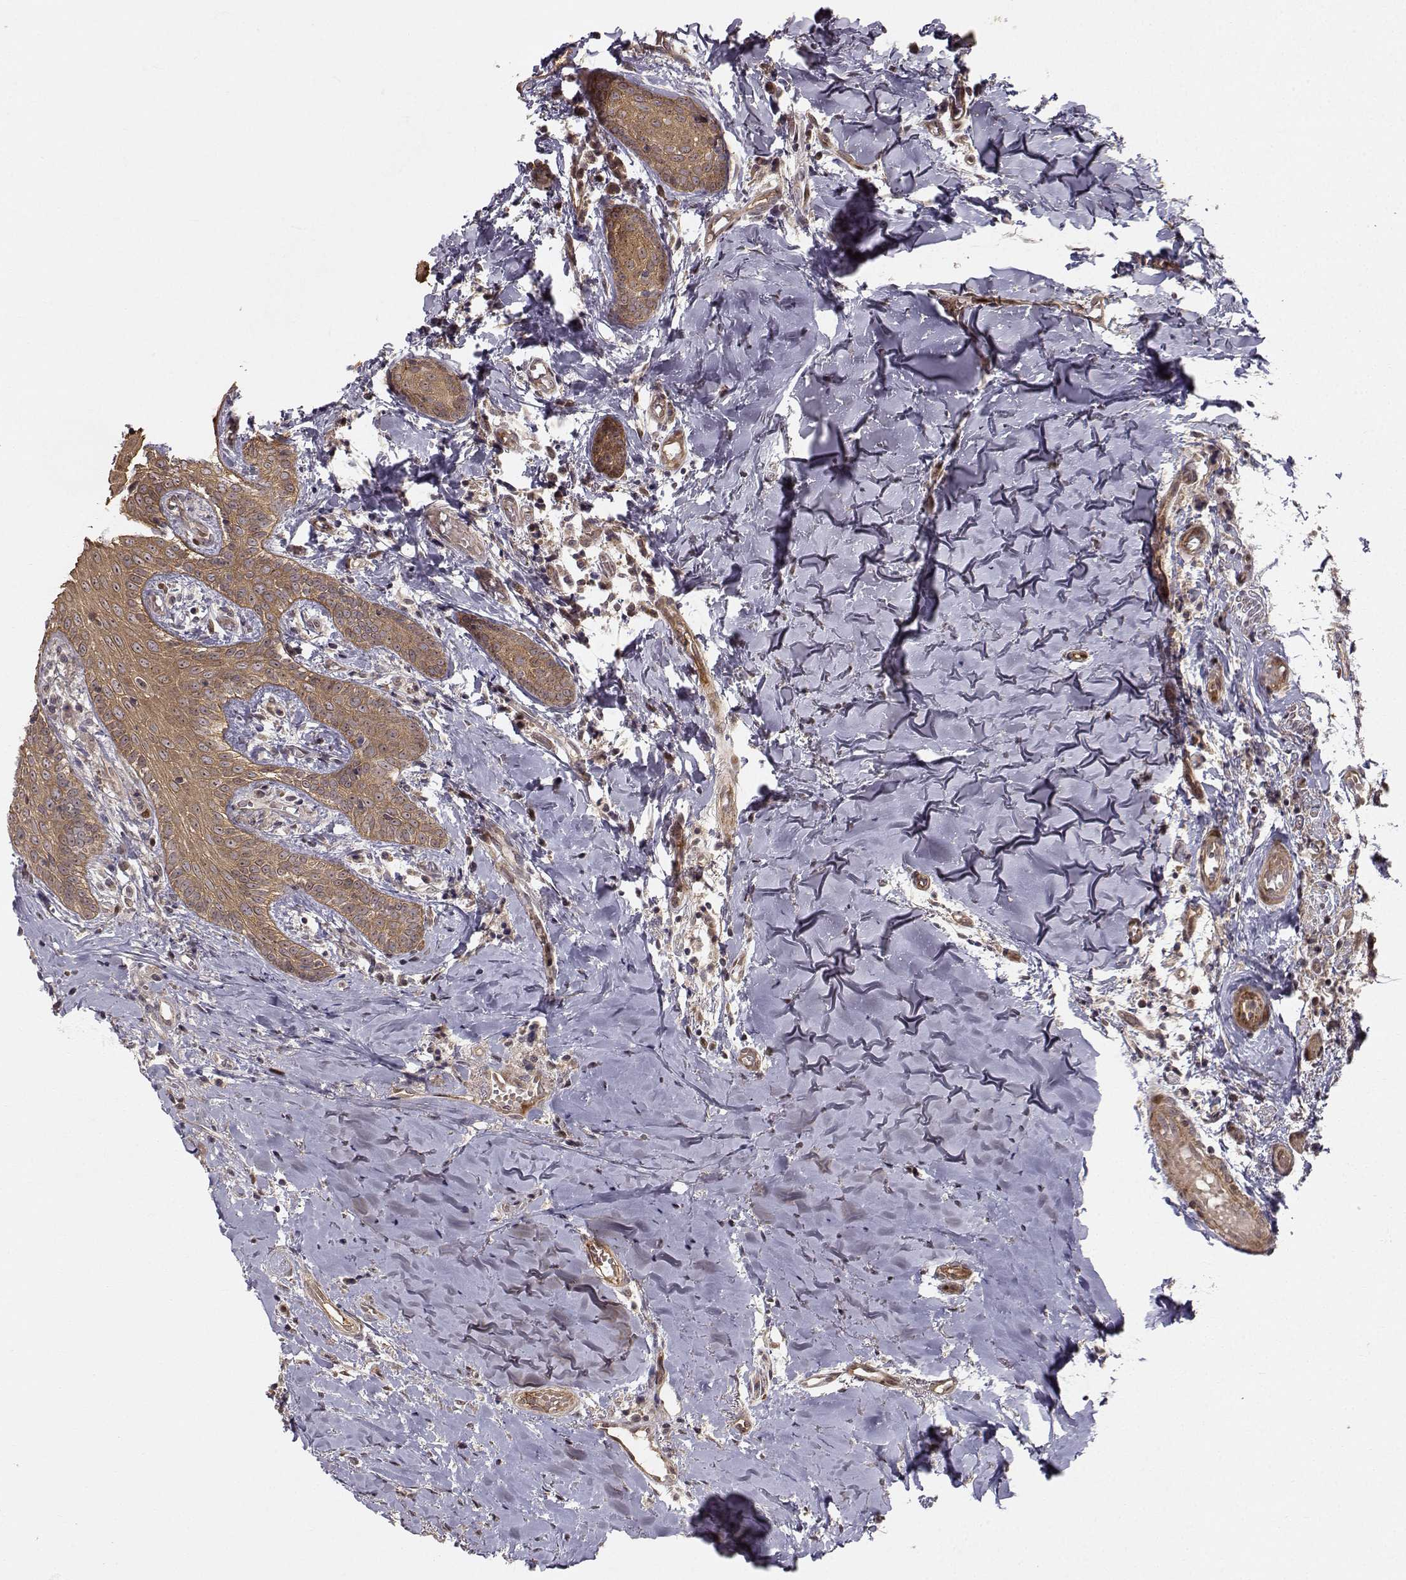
{"staining": {"intensity": "moderate", "quantity": ">75%", "location": "cytoplasmic/membranous"}, "tissue": "head and neck cancer", "cell_type": "Tumor cells", "image_type": "cancer", "snomed": [{"axis": "morphology", "description": "Normal tissue, NOS"}, {"axis": "morphology", "description": "Squamous cell carcinoma, NOS"}, {"axis": "topography", "description": "Oral tissue"}, {"axis": "topography", "description": "Salivary gland"}, {"axis": "topography", "description": "Head-Neck"}], "caption": "Protein staining reveals moderate cytoplasmic/membranous expression in about >75% of tumor cells in head and neck squamous cell carcinoma. (DAB = brown stain, brightfield microscopy at high magnification).", "gene": "APC", "patient": {"sex": "female", "age": 62}}